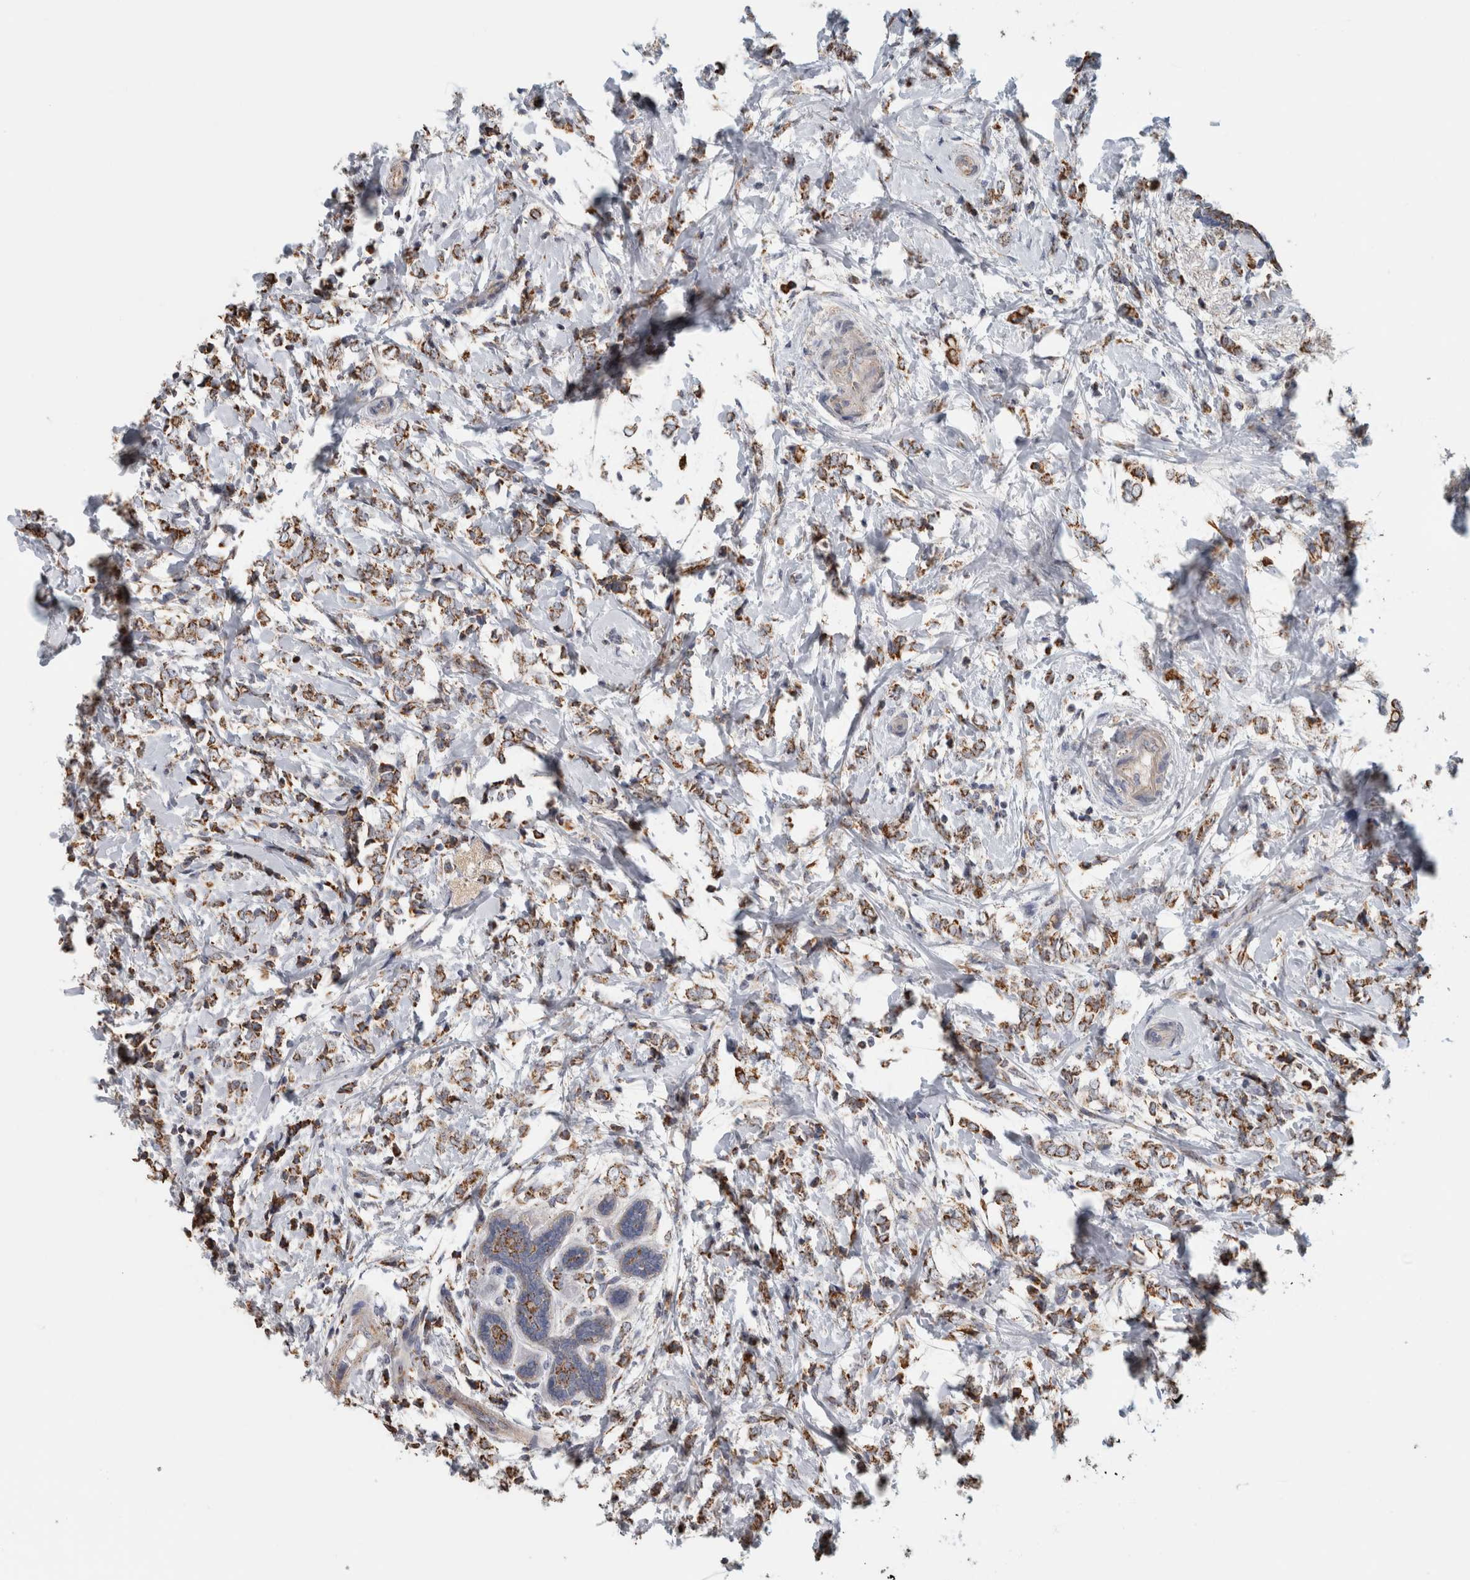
{"staining": {"intensity": "moderate", "quantity": ">75%", "location": "cytoplasmic/membranous"}, "tissue": "breast cancer", "cell_type": "Tumor cells", "image_type": "cancer", "snomed": [{"axis": "morphology", "description": "Normal tissue, NOS"}, {"axis": "morphology", "description": "Lobular carcinoma"}, {"axis": "topography", "description": "Breast"}], "caption": "Immunohistochemical staining of lobular carcinoma (breast) reveals moderate cytoplasmic/membranous protein positivity in about >75% of tumor cells. (DAB IHC, brown staining for protein, blue staining for nuclei).", "gene": "ST8SIA1", "patient": {"sex": "female", "age": 47}}